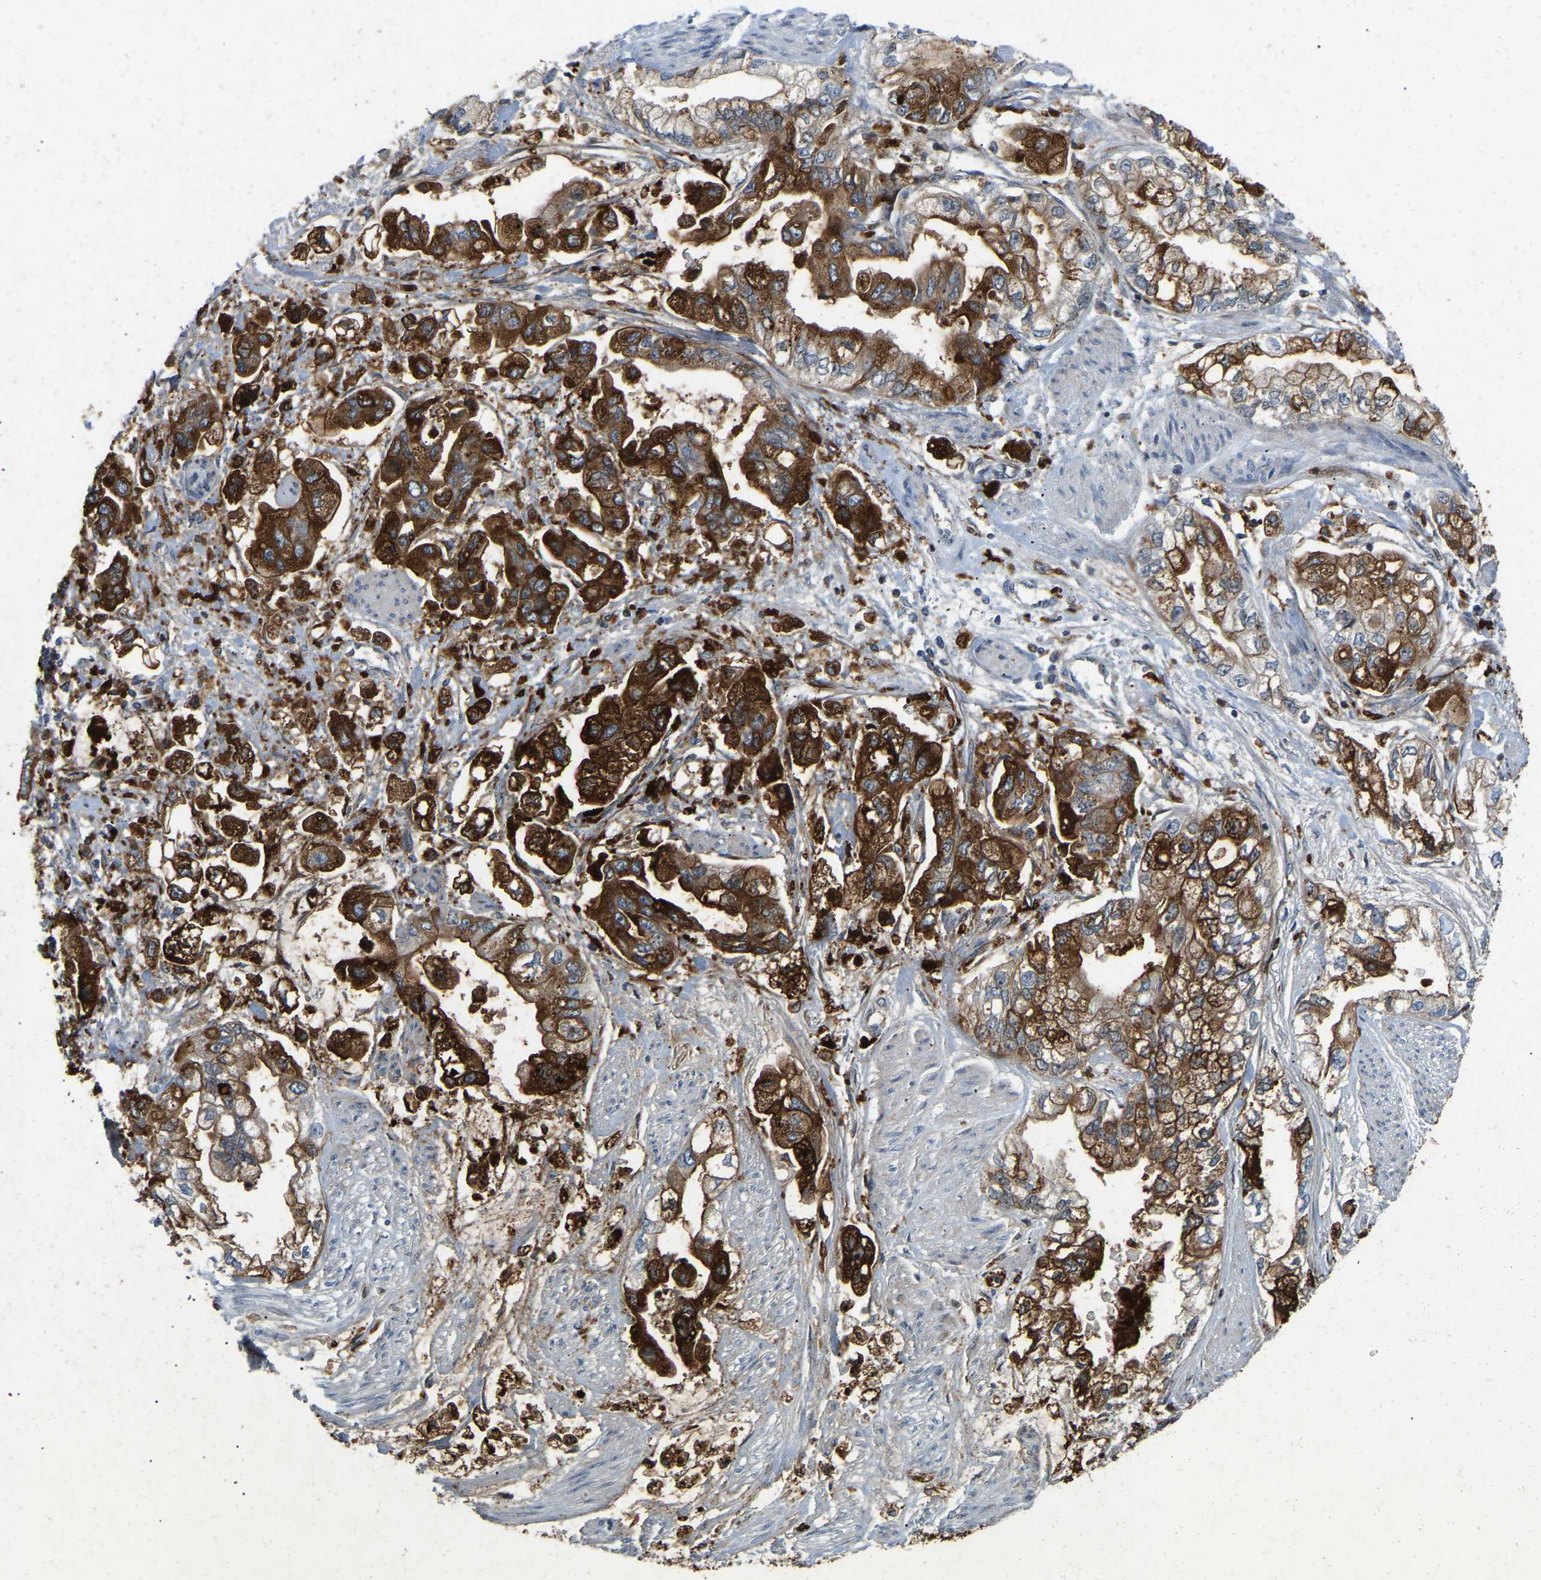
{"staining": {"intensity": "strong", "quantity": ">75%", "location": "cytoplasmic/membranous"}, "tissue": "stomach cancer", "cell_type": "Tumor cells", "image_type": "cancer", "snomed": [{"axis": "morphology", "description": "Normal tissue, NOS"}, {"axis": "morphology", "description": "Adenocarcinoma, NOS"}, {"axis": "topography", "description": "Stomach"}], "caption": "Immunohistochemistry (IHC) staining of stomach adenocarcinoma, which displays high levels of strong cytoplasmic/membranous expression in approximately >75% of tumor cells indicating strong cytoplasmic/membranous protein positivity. The staining was performed using DAB (brown) for protein detection and nuclei were counterstained in hematoxylin (blue).", "gene": "RHEB", "patient": {"sex": "male", "age": 62}}